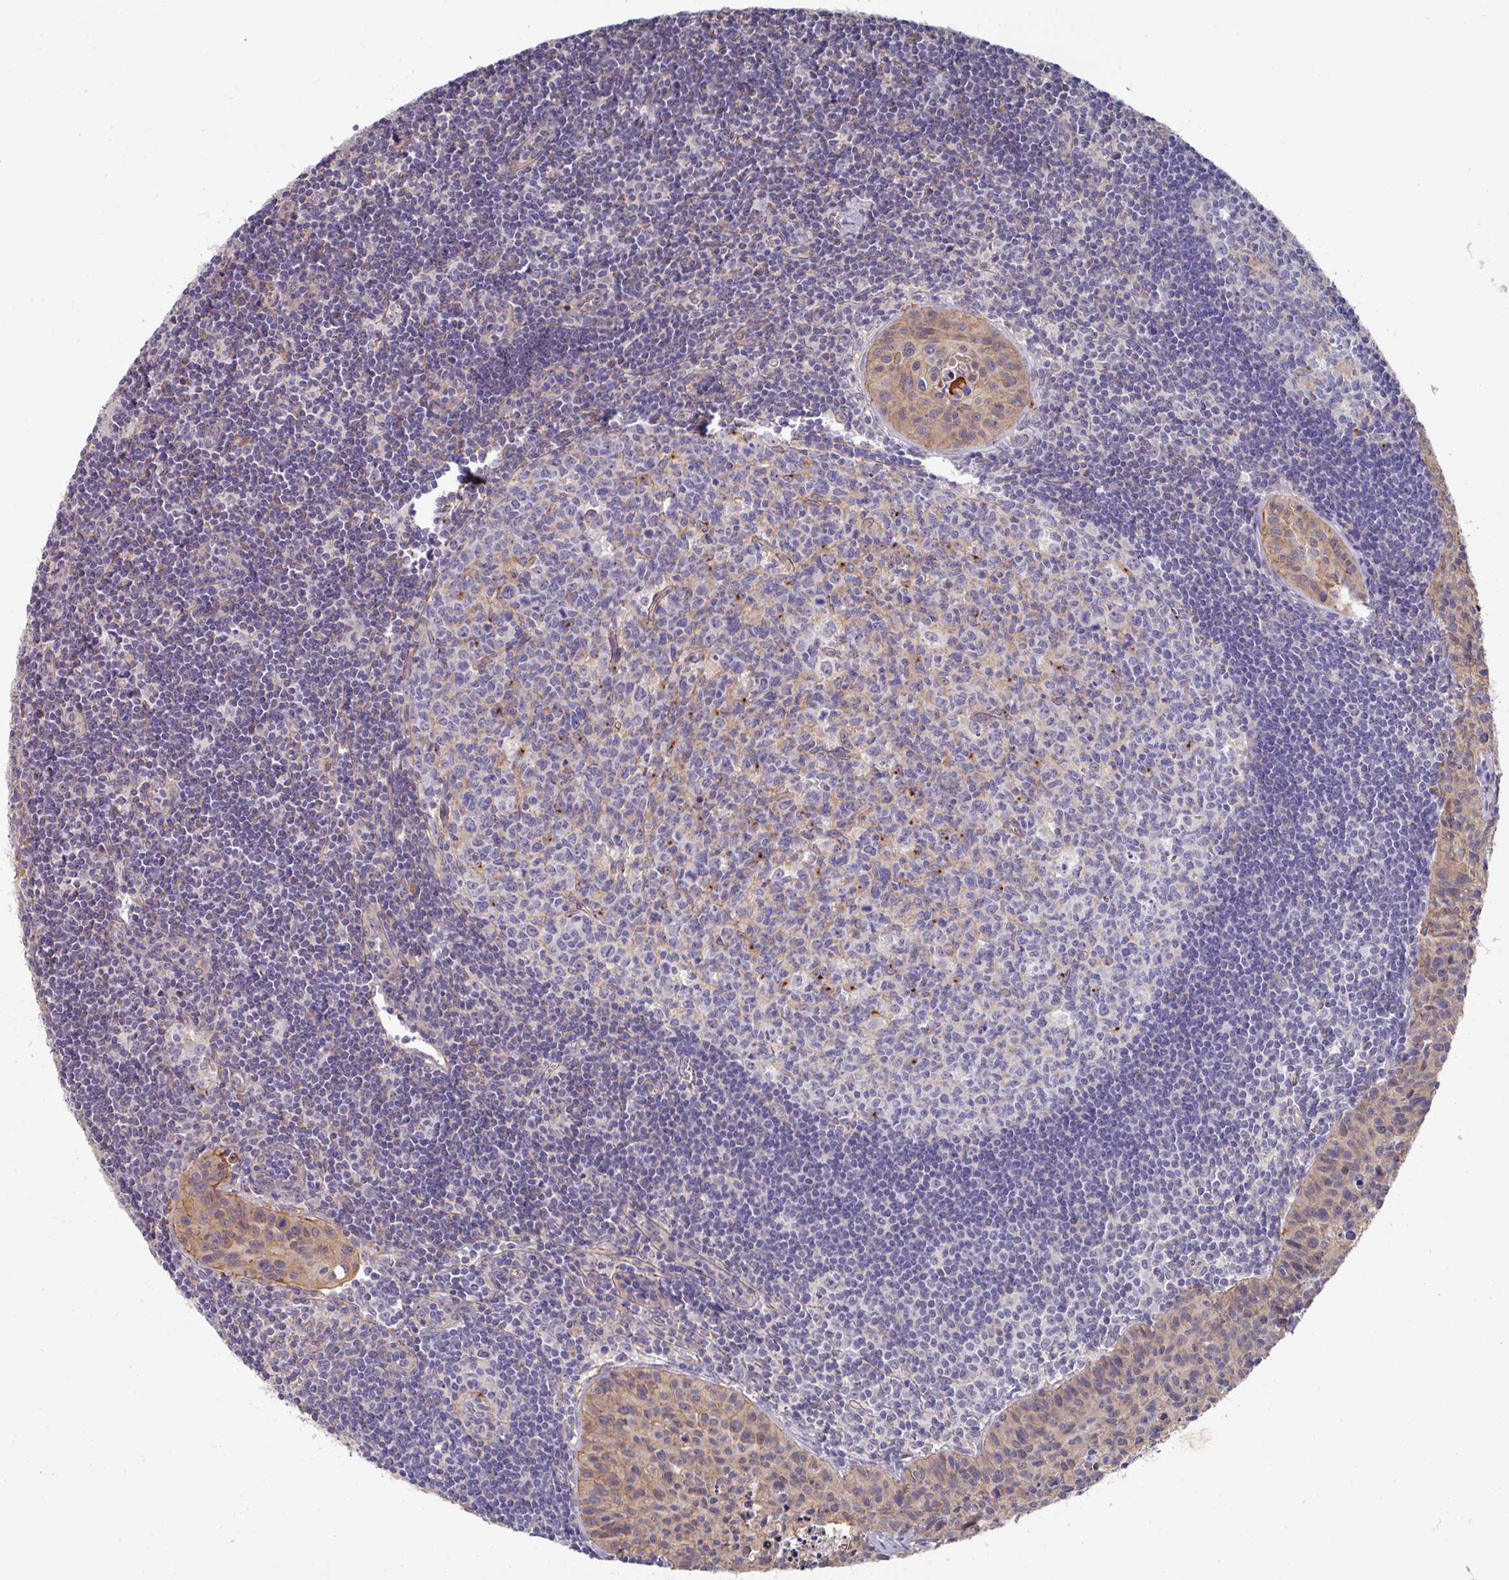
{"staining": {"intensity": "negative", "quantity": "none", "location": "none"}, "tissue": "lymph node", "cell_type": "Germinal center cells", "image_type": "normal", "snomed": [{"axis": "morphology", "description": "Normal tissue, NOS"}, {"axis": "topography", "description": "Lymph node"}], "caption": "Protein analysis of unremarkable lymph node demonstrates no significant staining in germinal center cells.", "gene": "PRR5", "patient": {"sex": "female", "age": 29}}